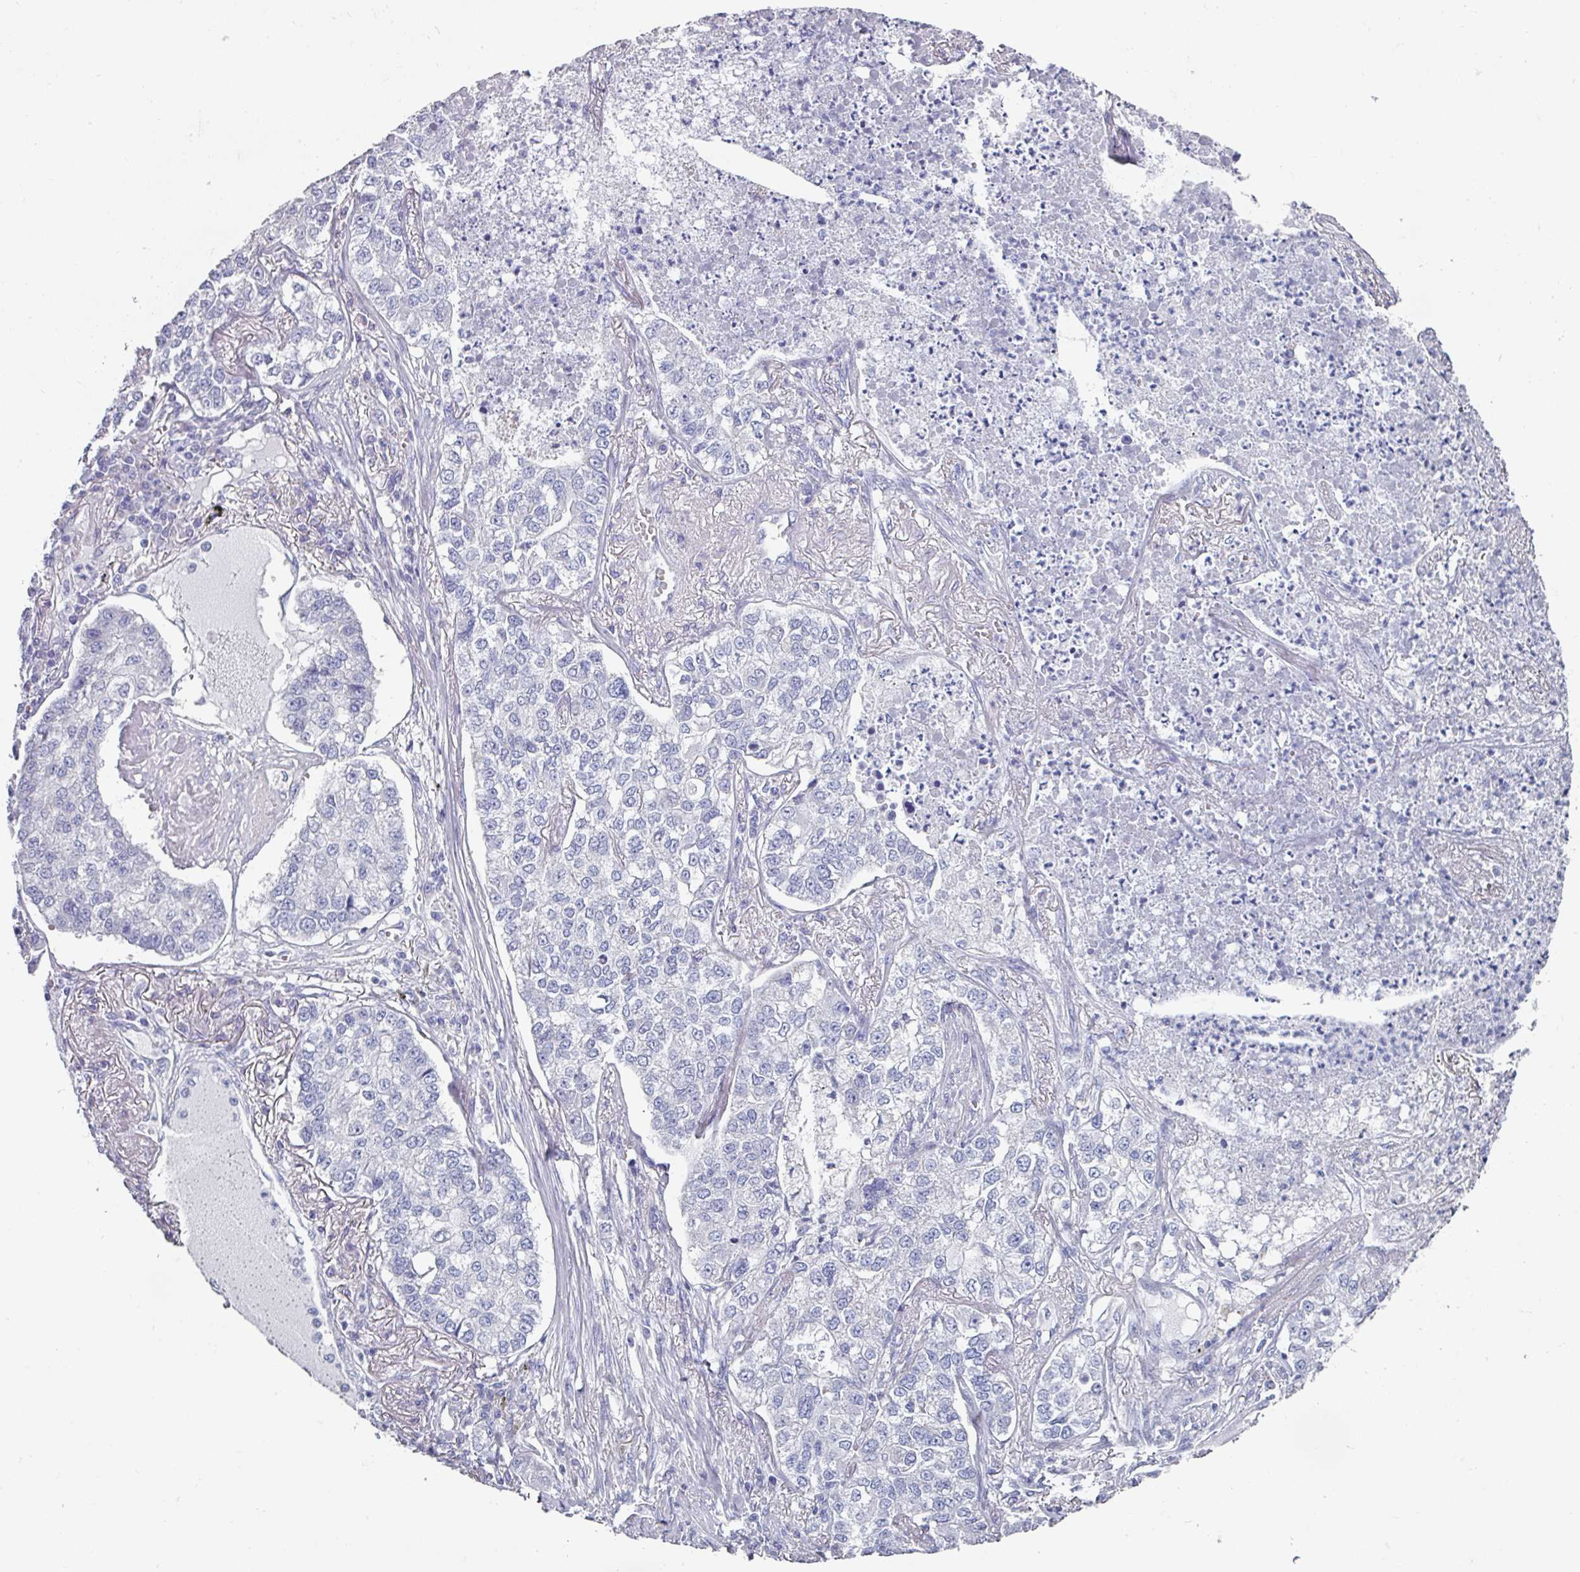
{"staining": {"intensity": "negative", "quantity": "none", "location": "none"}, "tissue": "lung cancer", "cell_type": "Tumor cells", "image_type": "cancer", "snomed": [{"axis": "morphology", "description": "Adenocarcinoma, NOS"}, {"axis": "topography", "description": "Lung"}], "caption": "Human lung cancer stained for a protein using immunohistochemistry (IHC) shows no staining in tumor cells.", "gene": "SETBP1", "patient": {"sex": "male", "age": 49}}